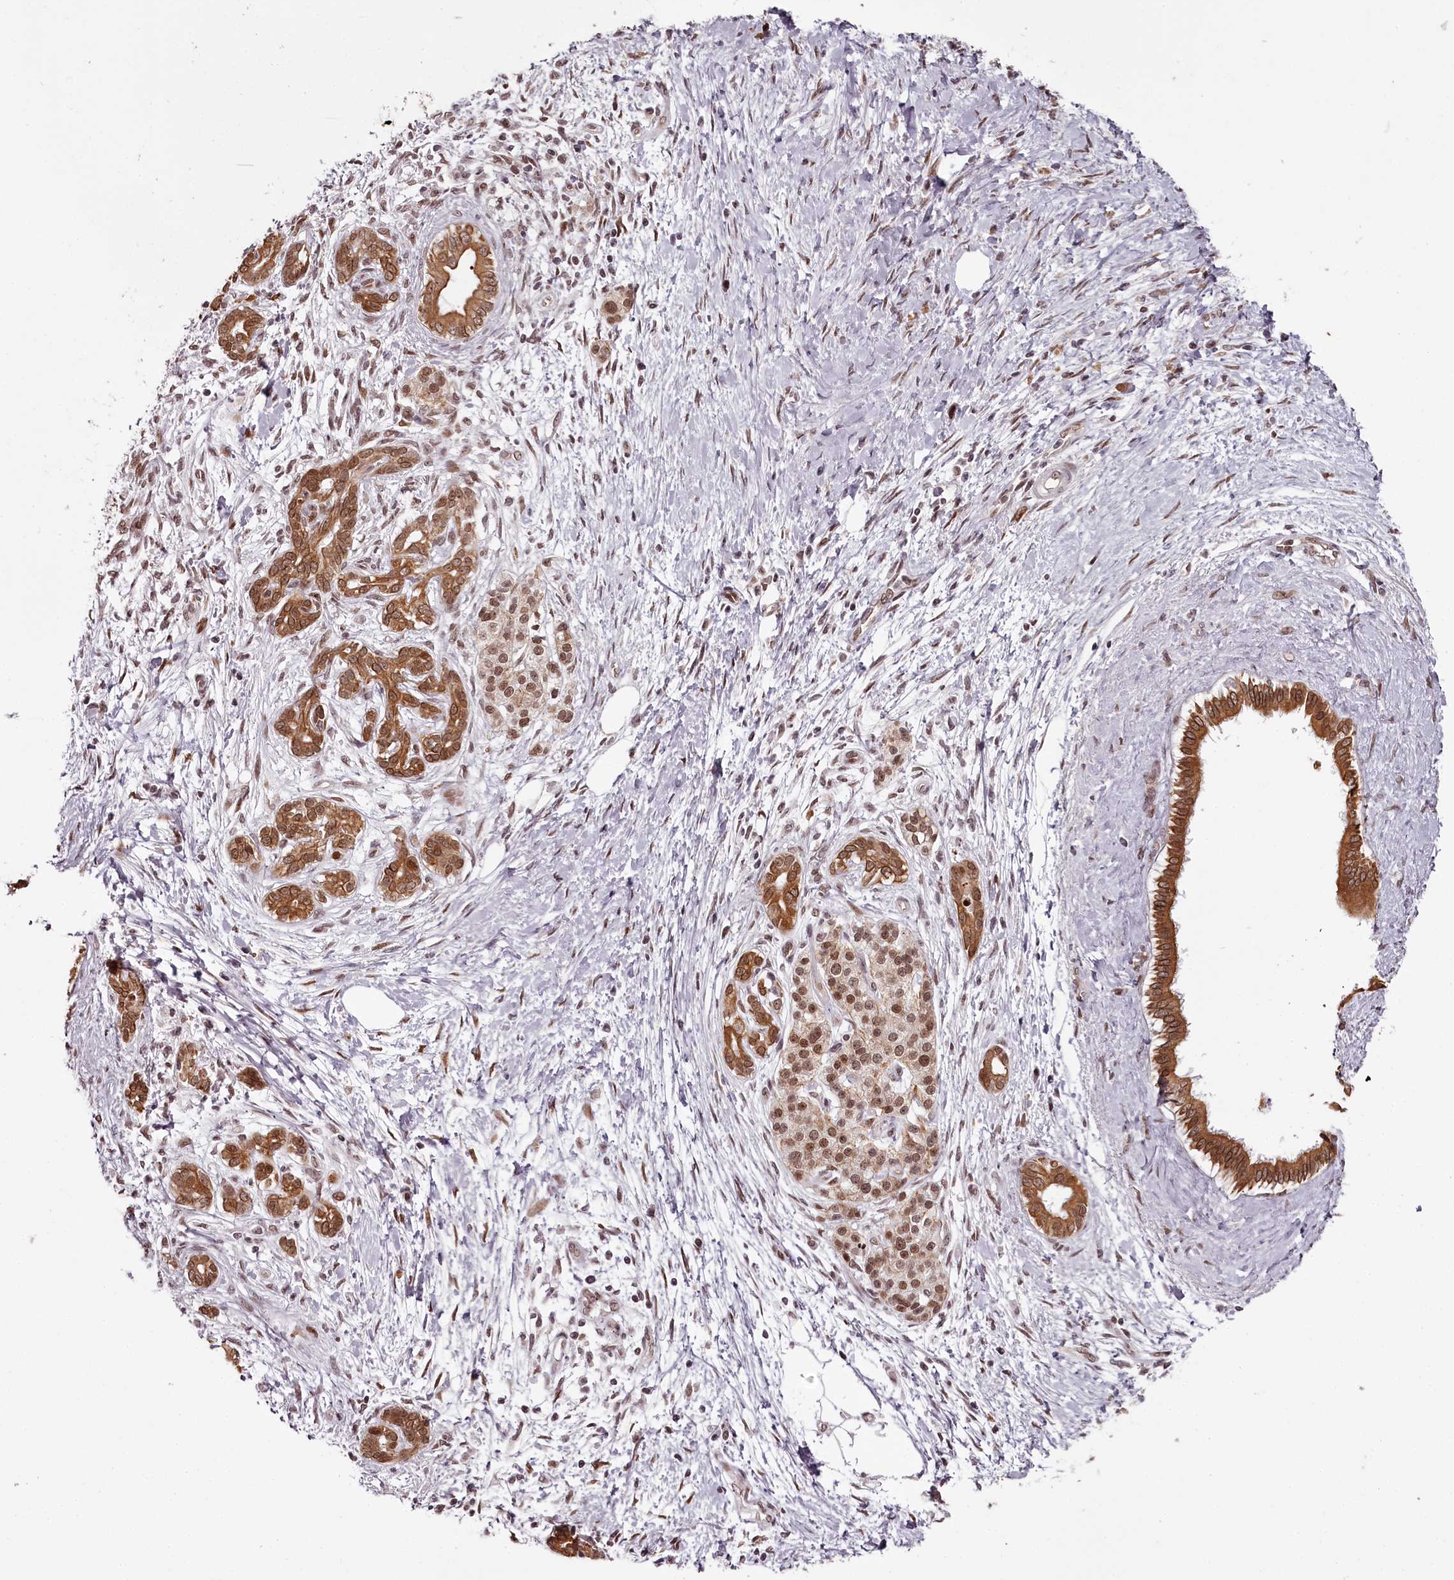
{"staining": {"intensity": "moderate", "quantity": ">75%", "location": "cytoplasmic/membranous,nuclear"}, "tissue": "pancreatic cancer", "cell_type": "Tumor cells", "image_type": "cancer", "snomed": [{"axis": "morphology", "description": "Adenocarcinoma, NOS"}, {"axis": "topography", "description": "Pancreas"}], "caption": "High-magnification brightfield microscopy of pancreatic cancer stained with DAB (brown) and counterstained with hematoxylin (blue). tumor cells exhibit moderate cytoplasmic/membranous and nuclear staining is appreciated in approximately>75% of cells.", "gene": "THYN1", "patient": {"sex": "male", "age": 58}}